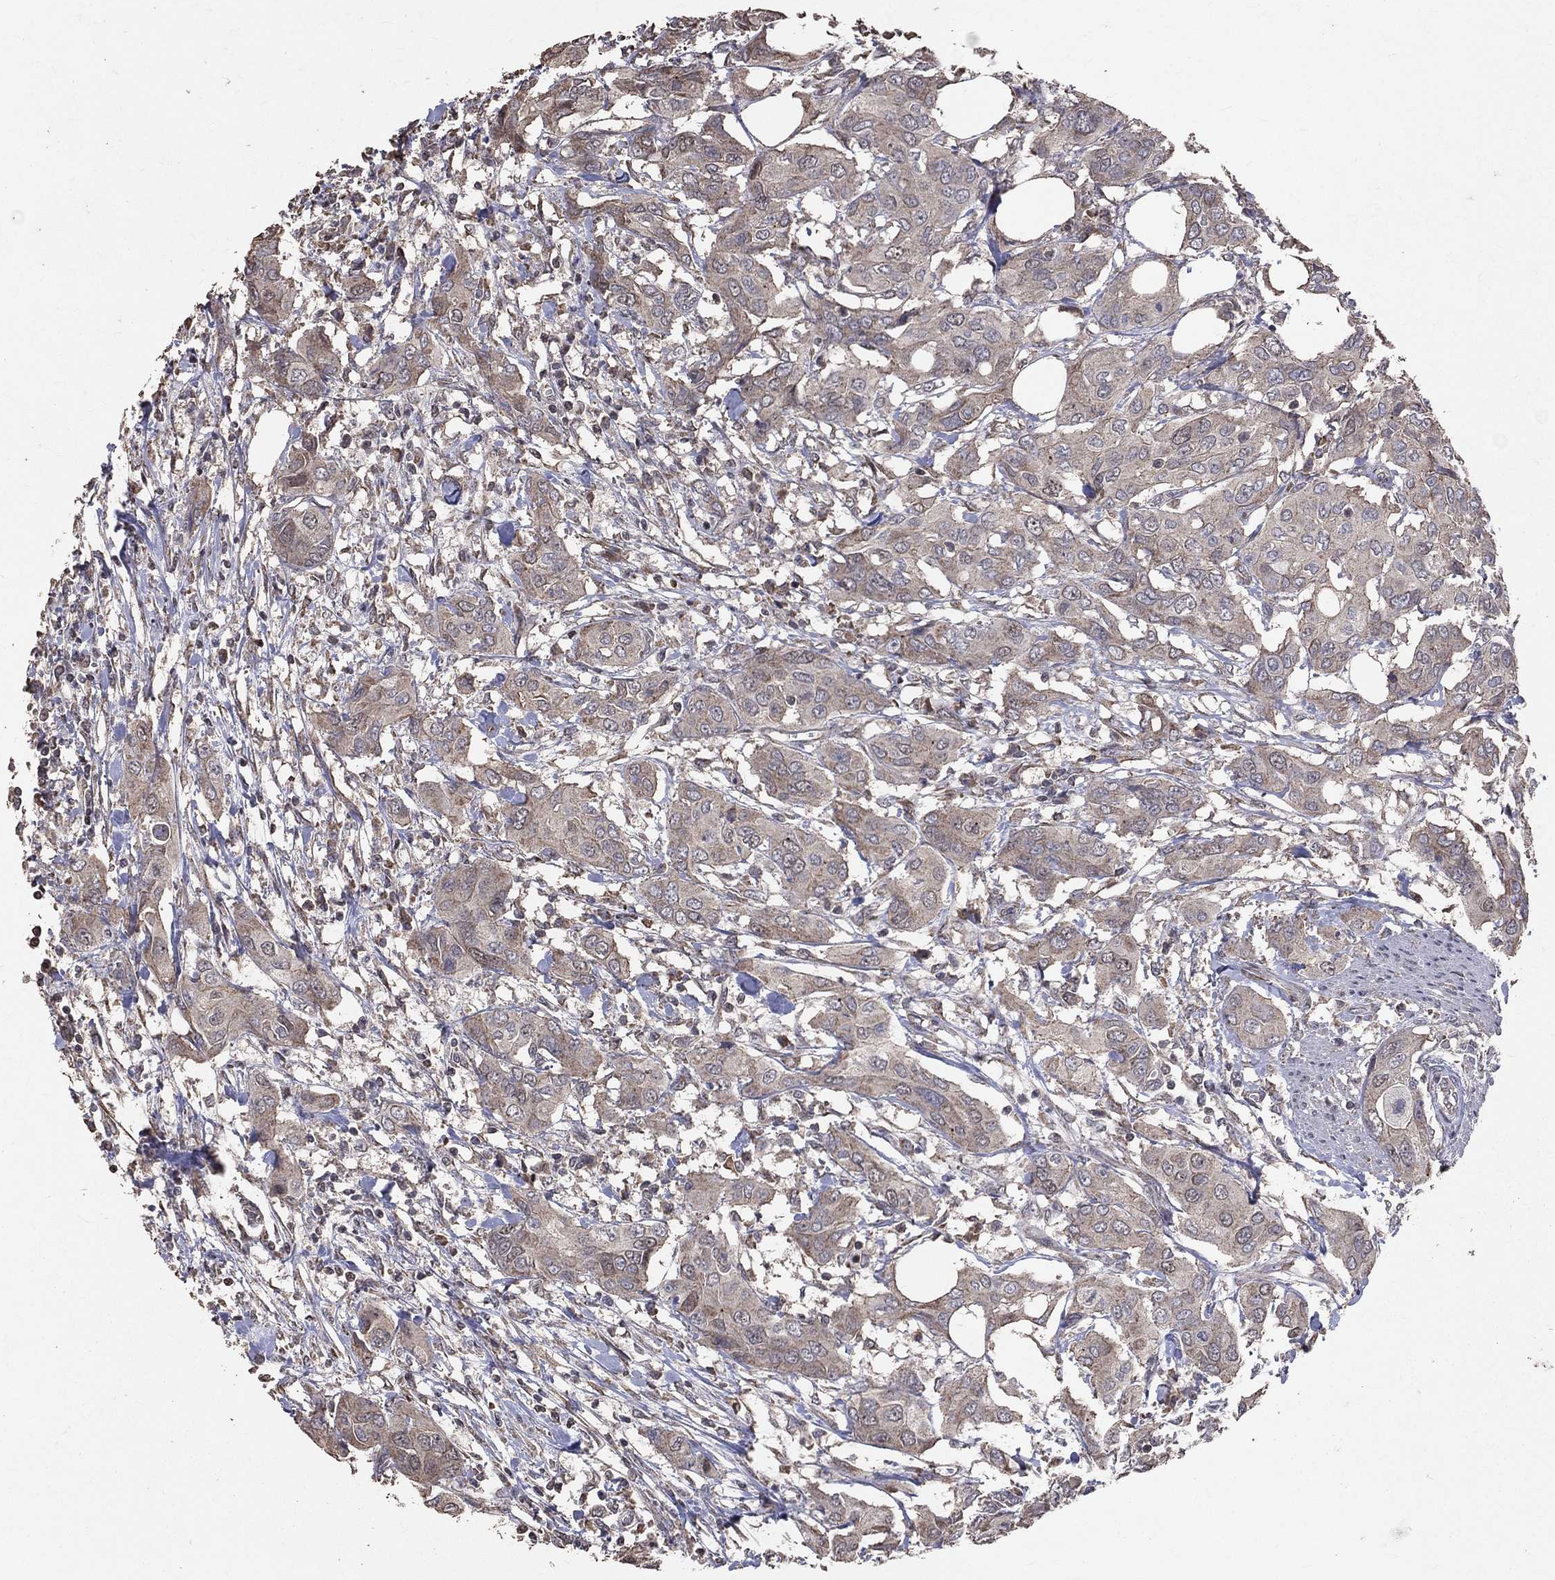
{"staining": {"intensity": "weak", "quantity": ">75%", "location": "cytoplasmic/membranous"}, "tissue": "urothelial cancer", "cell_type": "Tumor cells", "image_type": "cancer", "snomed": [{"axis": "morphology", "description": "Urothelial carcinoma, NOS"}, {"axis": "morphology", "description": "Urothelial carcinoma, High grade"}, {"axis": "topography", "description": "Urinary bladder"}], "caption": "A histopathology image of human urothelial cancer stained for a protein shows weak cytoplasmic/membranous brown staining in tumor cells.", "gene": "LY6K", "patient": {"sex": "male", "age": 63}}